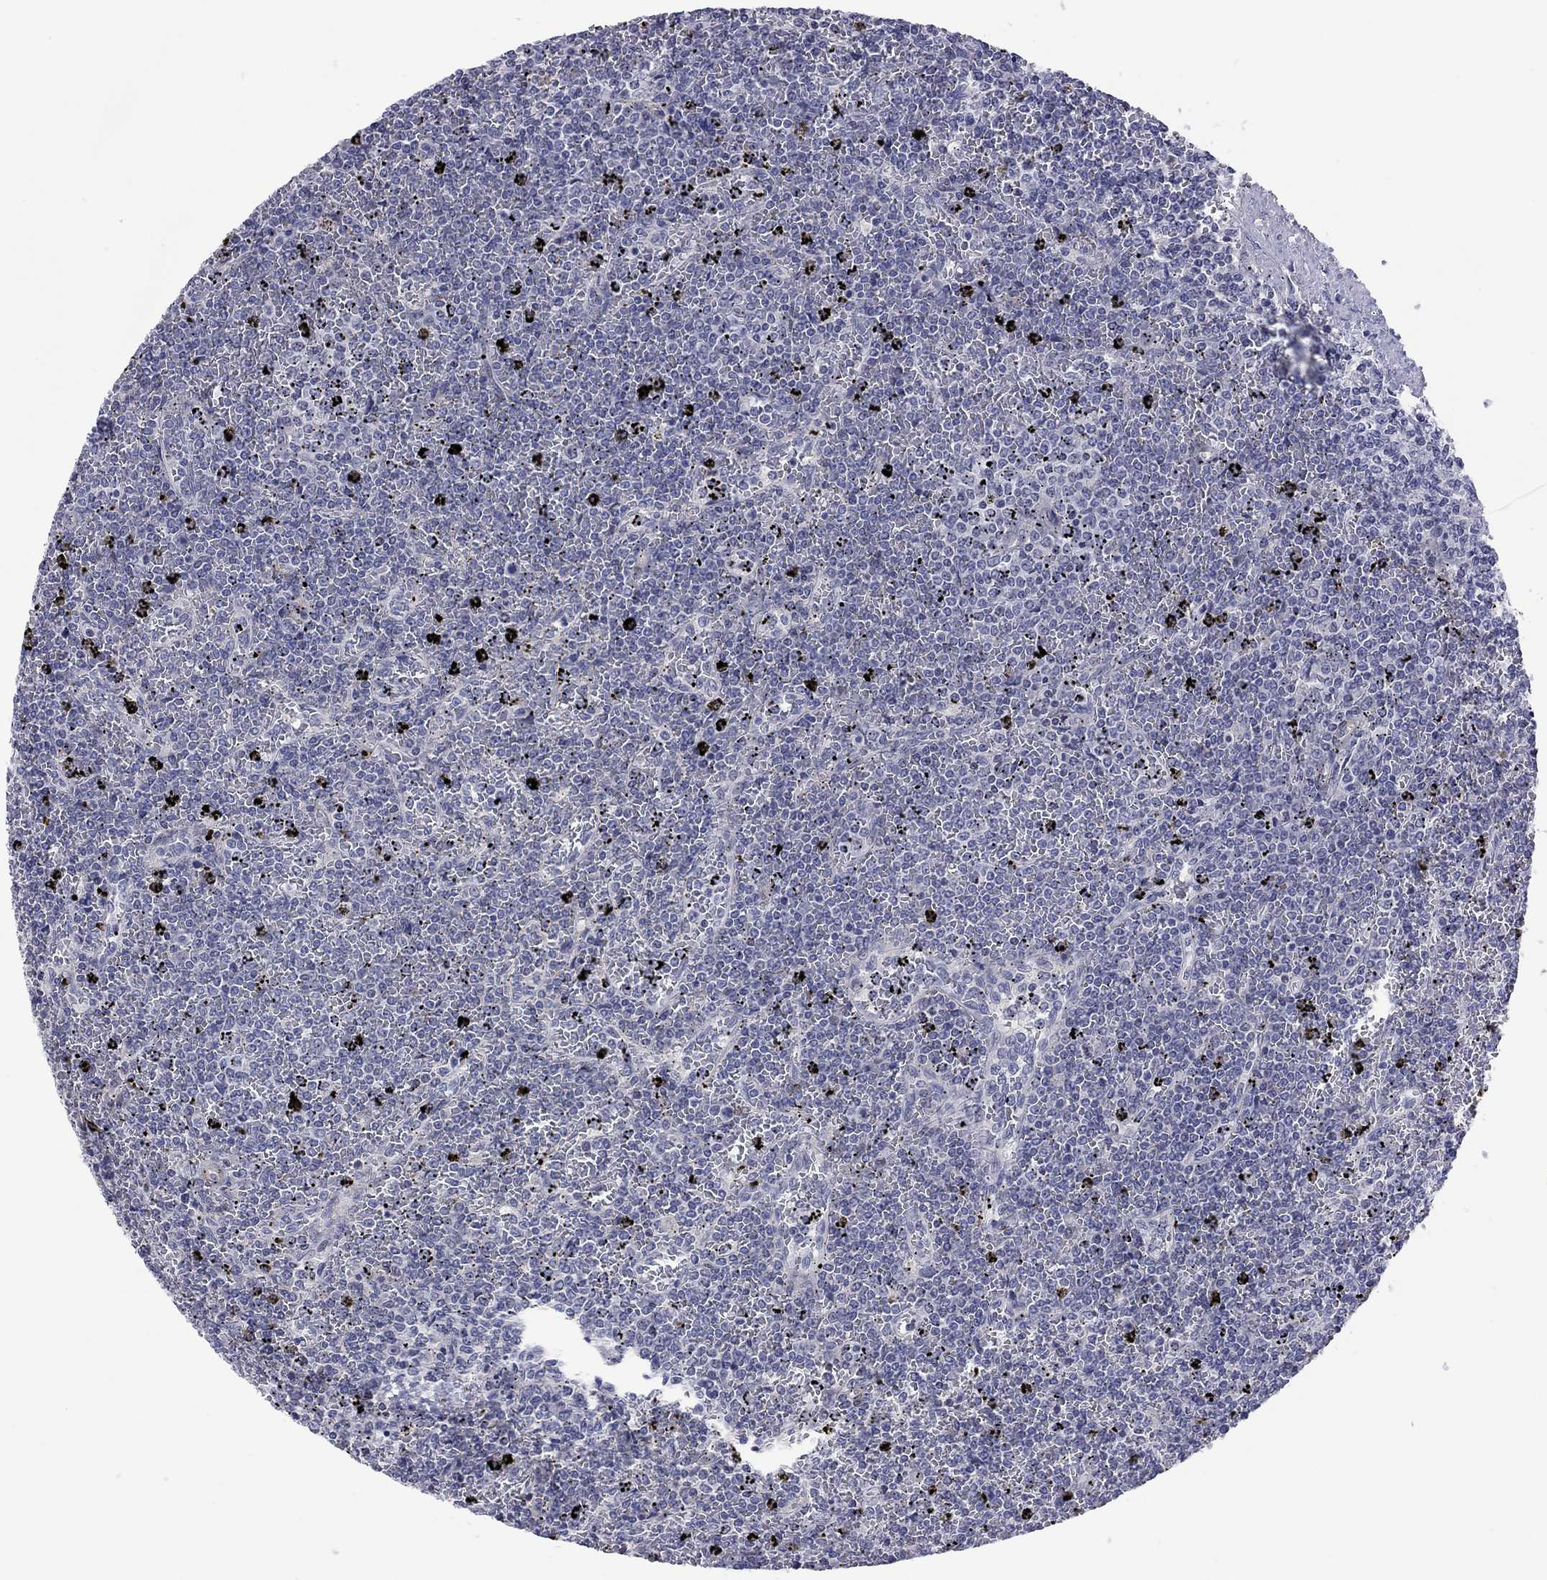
{"staining": {"intensity": "negative", "quantity": "none", "location": "none"}, "tissue": "lymphoma", "cell_type": "Tumor cells", "image_type": "cancer", "snomed": [{"axis": "morphology", "description": "Malignant lymphoma, non-Hodgkin's type, Low grade"}, {"axis": "topography", "description": "Spleen"}], "caption": "Immunohistochemistry (IHC) image of neoplastic tissue: low-grade malignant lymphoma, non-Hodgkin's type stained with DAB (3,3'-diaminobenzidine) reveals no significant protein positivity in tumor cells. (DAB (3,3'-diaminobenzidine) immunohistochemistry (IHC) with hematoxylin counter stain).", "gene": "POU5F2", "patient": {"sex": "female", "age": 77}}